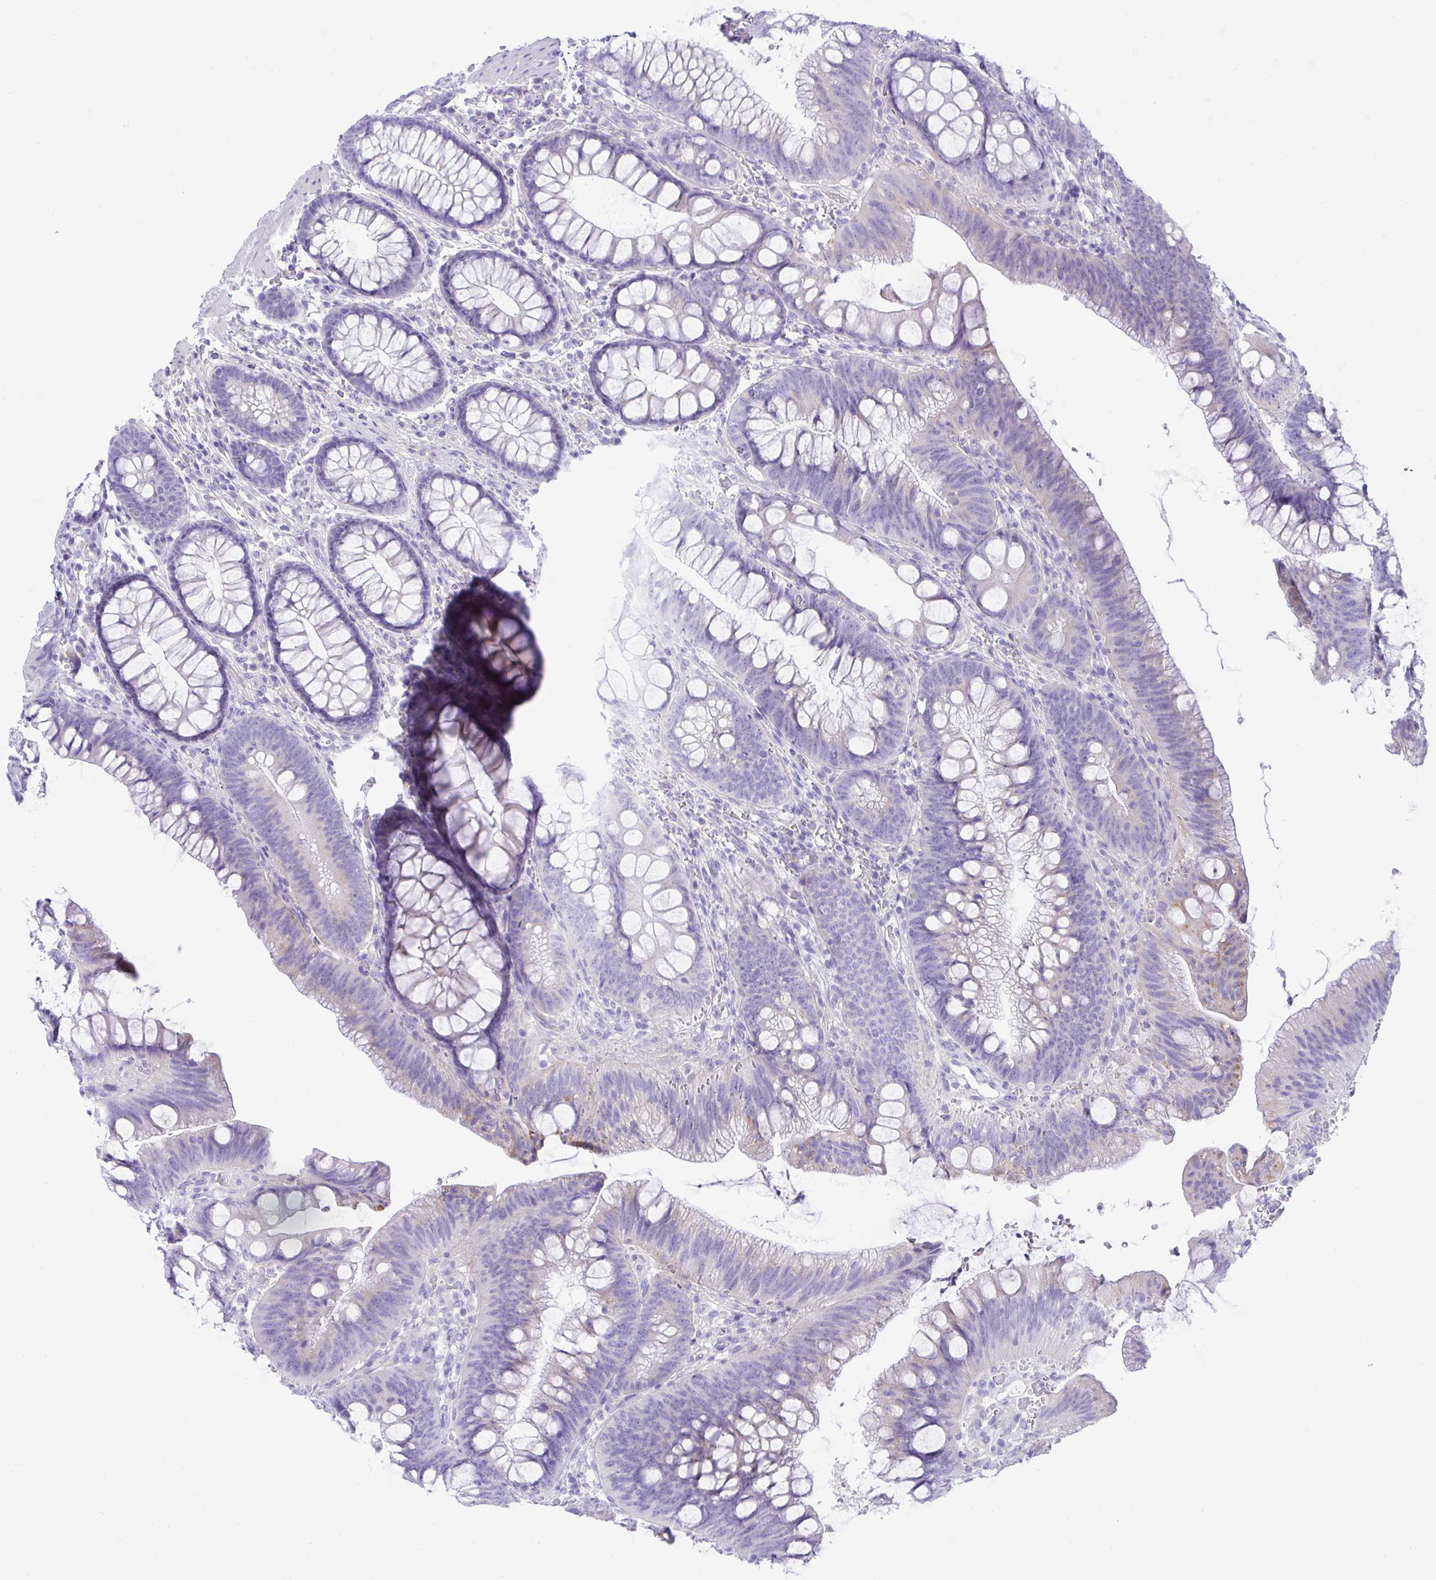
{"staining": {"intensity": "negative", "quantity": "none", "location": "none"}, "tissue": "colon", "cell_type": "Endothelial cells", "image_type": "normal", "snomed": [{"axis": "morphology", "description": "Normal tissue, NOS"}, {"axis": "morphology", "description": "Adenoma, NOS"}, {"axis": "topography", "description": "Soft tissue"}, {"axis": "topography", "description": "Colon"}], "caption": "This is an immunohistochemistry (IHC) micrograph of benign colon. There is no staining in endothelial cells.", "gene": "TMEM106B", "patient": {"sex": "male", "age": 47}}